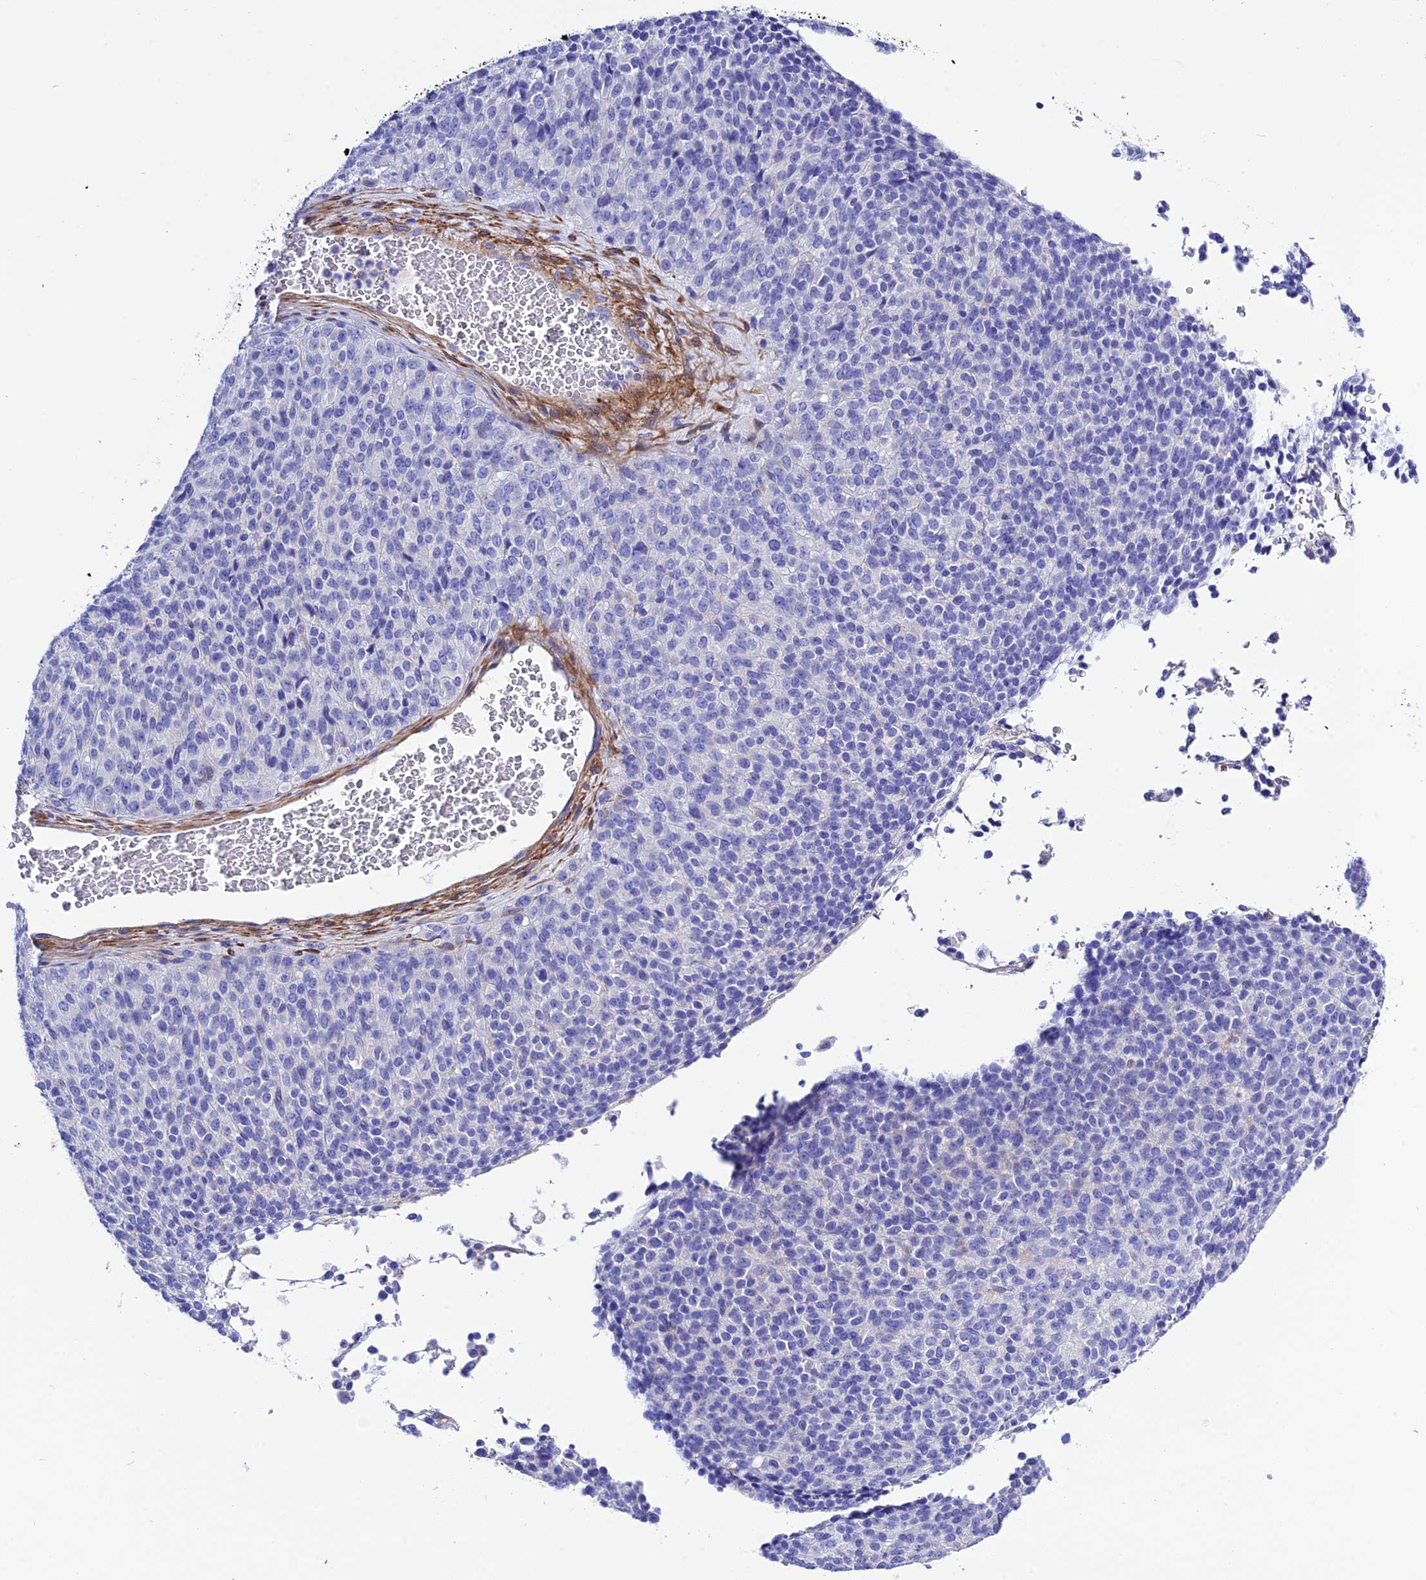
{"staining": {"intensity": "negative", "quantity": "none", "location": "none"}, "tissue": "melanoma", "cell_type": "Tumor cells", "image_type": "cancer", "snomed": [{"axis": "morphology", "description": "Malignant melanoma, Metastatic site"}, {"axis": "topography", "description": "Brain"}], "caption": "Tumor cells are negative for brown protein staining in melanoma.", "gene": "FRA10AC1", "patient": {"sex": "female", "age": 56}}